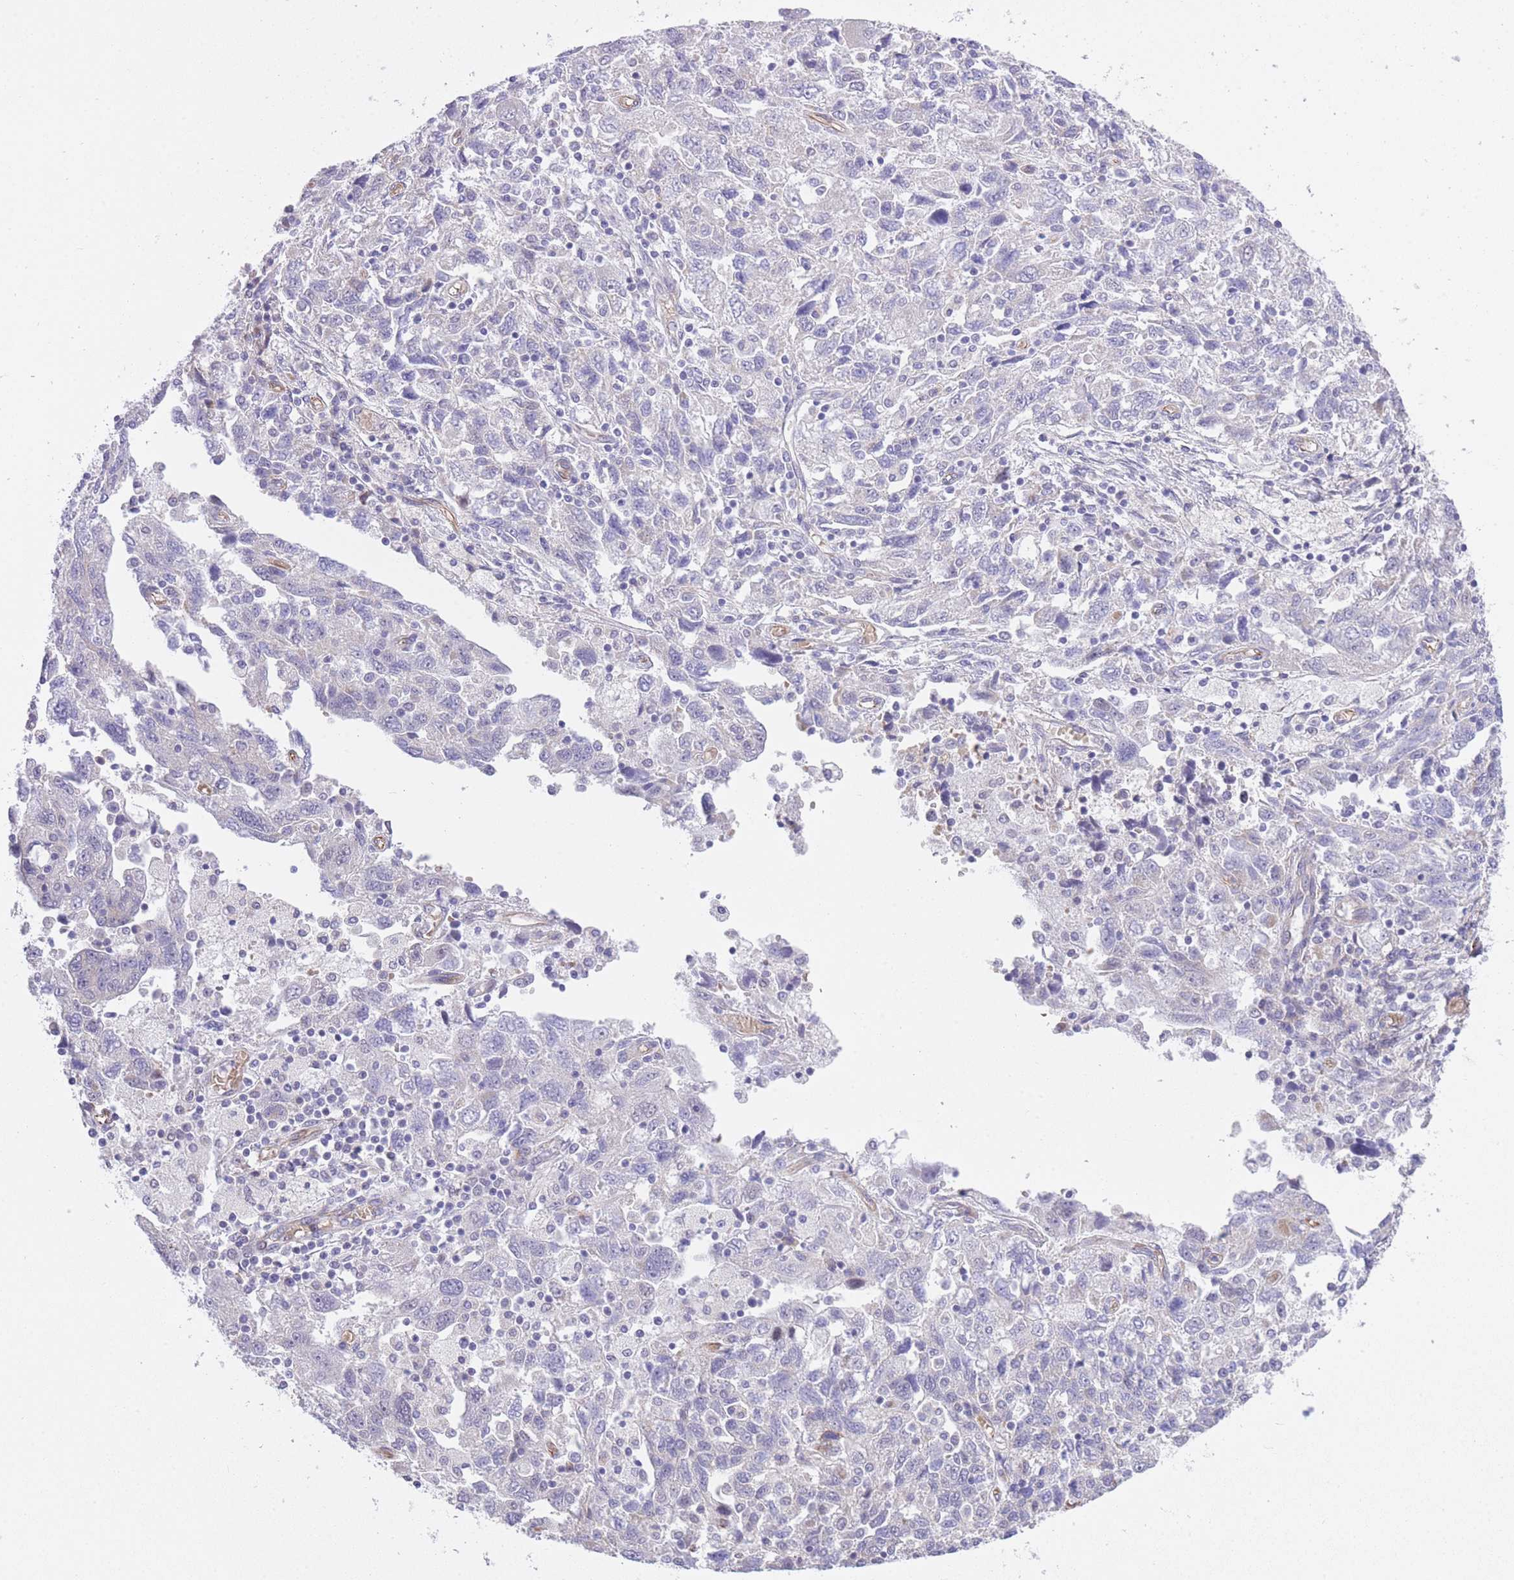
{"staining": {"intensity": "negative", "quantity": "none", "location": "none"}, "tissue": "ovarian cancer", "cell_type": "Tumor cells", "image_type": "cancer", "snomed": [{"axis": "morphology", "description": "Carcinoma, NOS"}, {"axis": "morphology", "description": "Cystadenocarcinoma, serous, NOS"}, {"axis": "topography", "description": "Ovary"}], "caption": "DAB immunohistochemical staining of carcinoma (ovarian) reveals no significant positivity in tumor cells.", "gene": "MEIOSIN", "patient": {"sex": "female", "age": 69}}